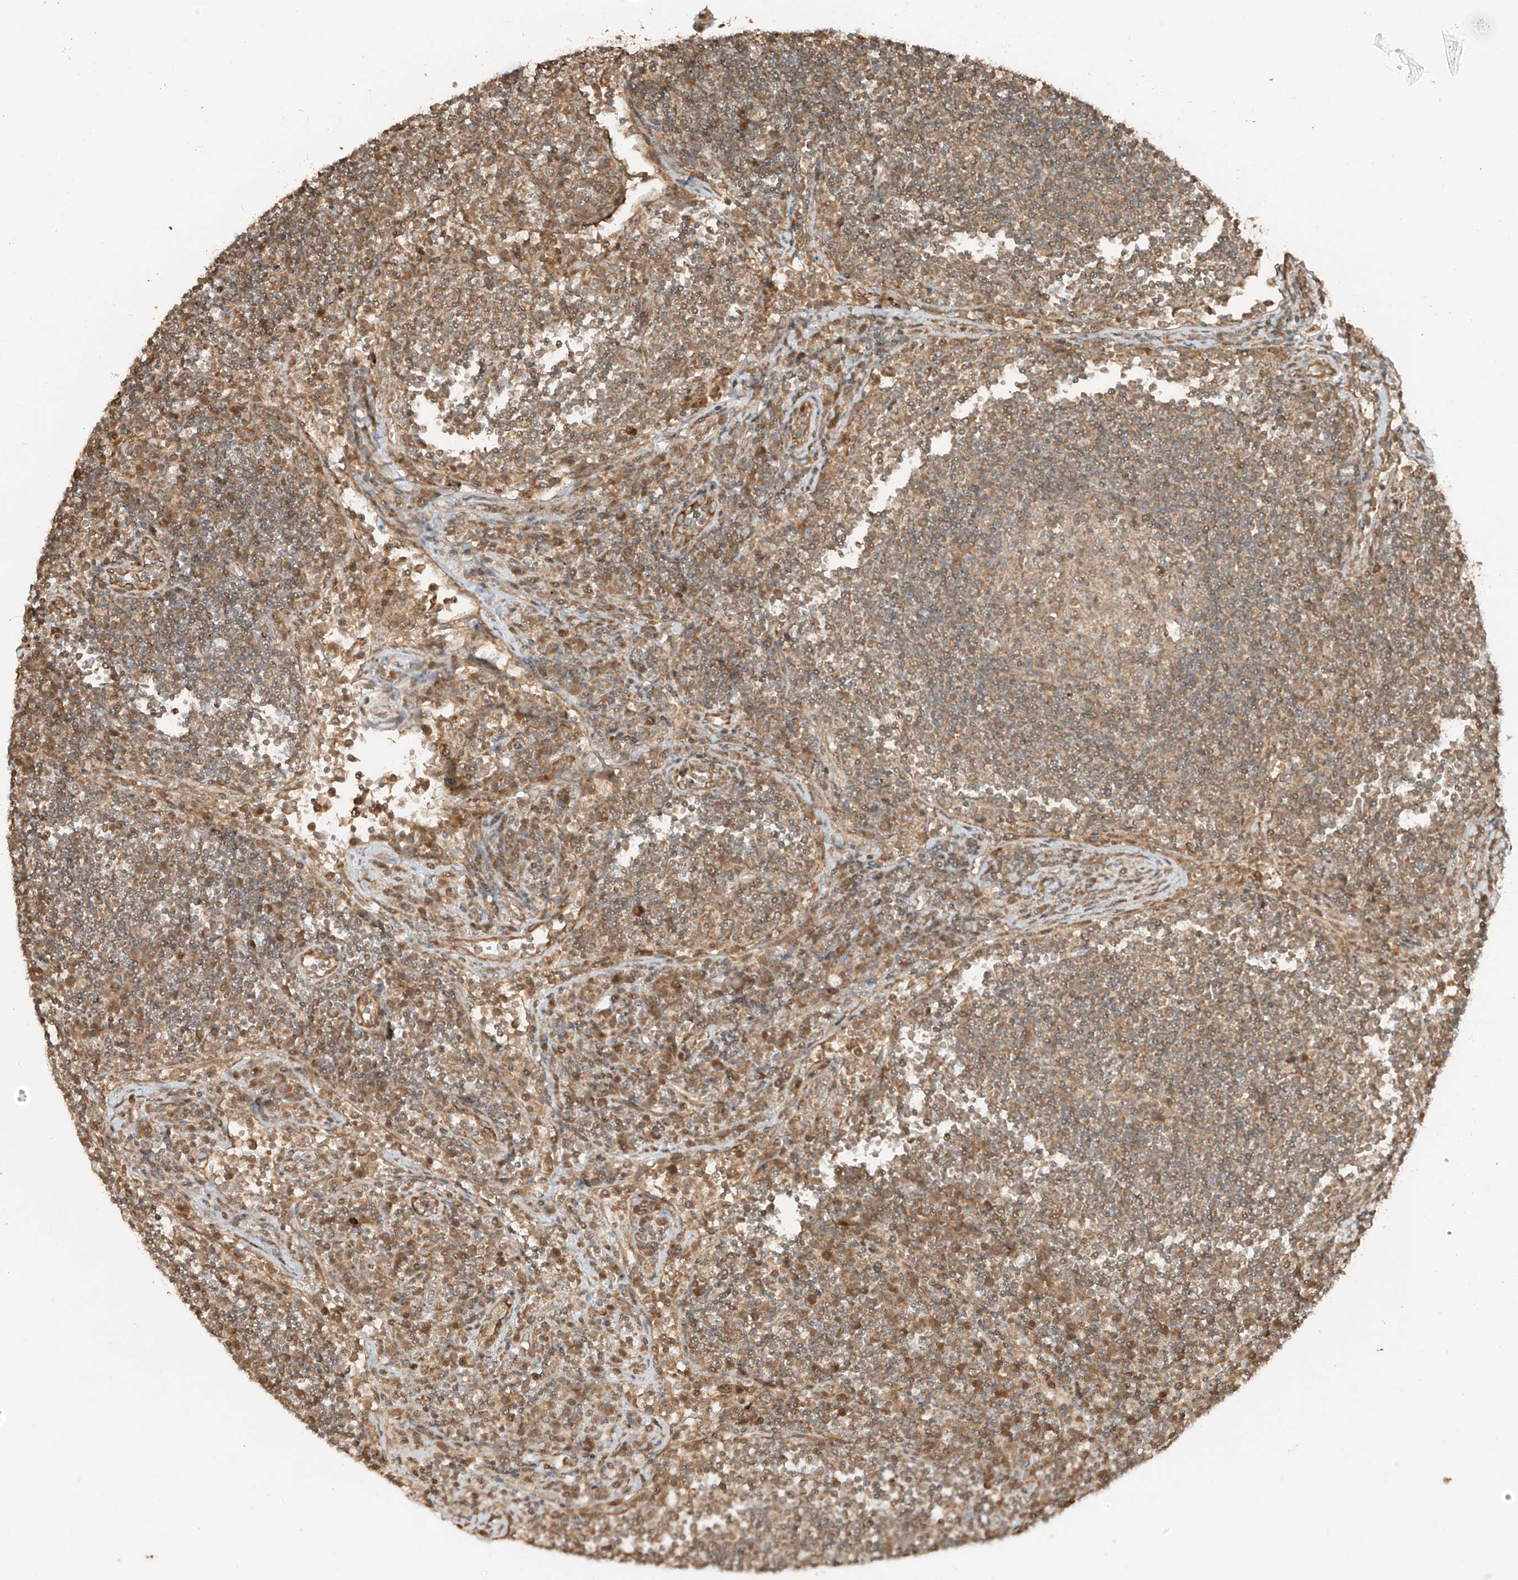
{"staining": {"intensity": "weak", "quantity": ">75%", "location": "cytoplasmic/membranous"}, "tissue": "lymph node", "cell_type": "Germinal center cells", "image_type": "normal", "snomed": [{"axis": "morphology", "description": "Normal tissue, NOS"}, {"axis": "topography", "description": "Lymph node"}], "caption": "Immunohistochemistry staining of normal lymph node, which reveals low levels of weak cytoplasmic/membranous expression in about >75% of germinal center cells indicating weak cytoplasmic/membranous protein staining. The staining was performed using DAB (brown) for protein detection and nuclei were counterstained in hematoxylin (blue).", "gene": "ANKZF1", "patient": {"sex": "female", "age": 53}}